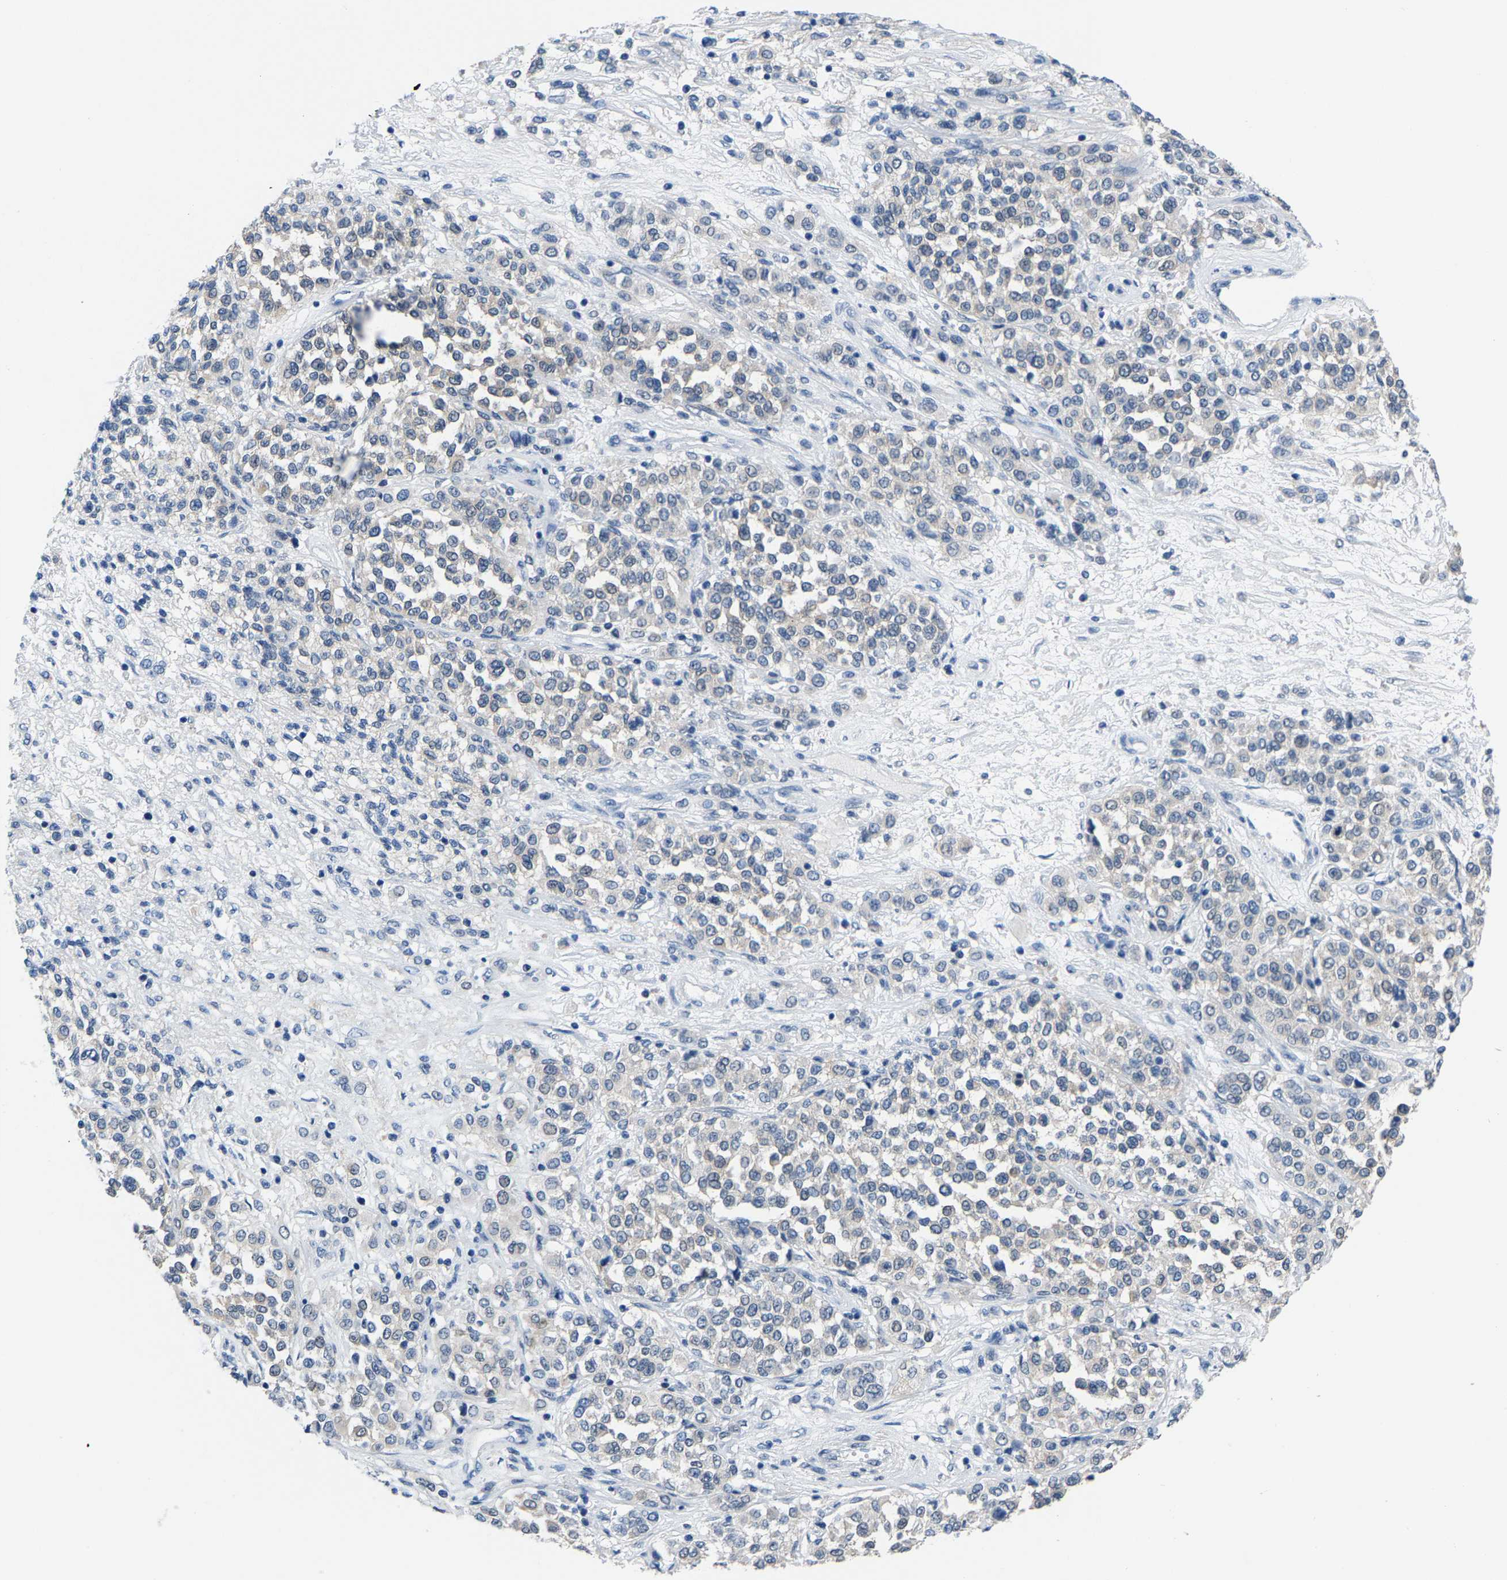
{"staining": {"intensity": "negative", "quantity": "none", "location": "none"}, "tissue": "melanoma", "cell_type": "Tumor cells", "image_type": "cancer", "snomed": [{"axis": "morphology", "description": "Malignant melanoma, Metastatic site"}, {"axis": "topography", "description": "Pancreas"}], "caption": "Tumor cells are negative for protein expression in human melanoma. (DAB IHC with hematoxylin counter stain).", "gene": "SSH3", "patient": {"sex": "female", "age": 30}}